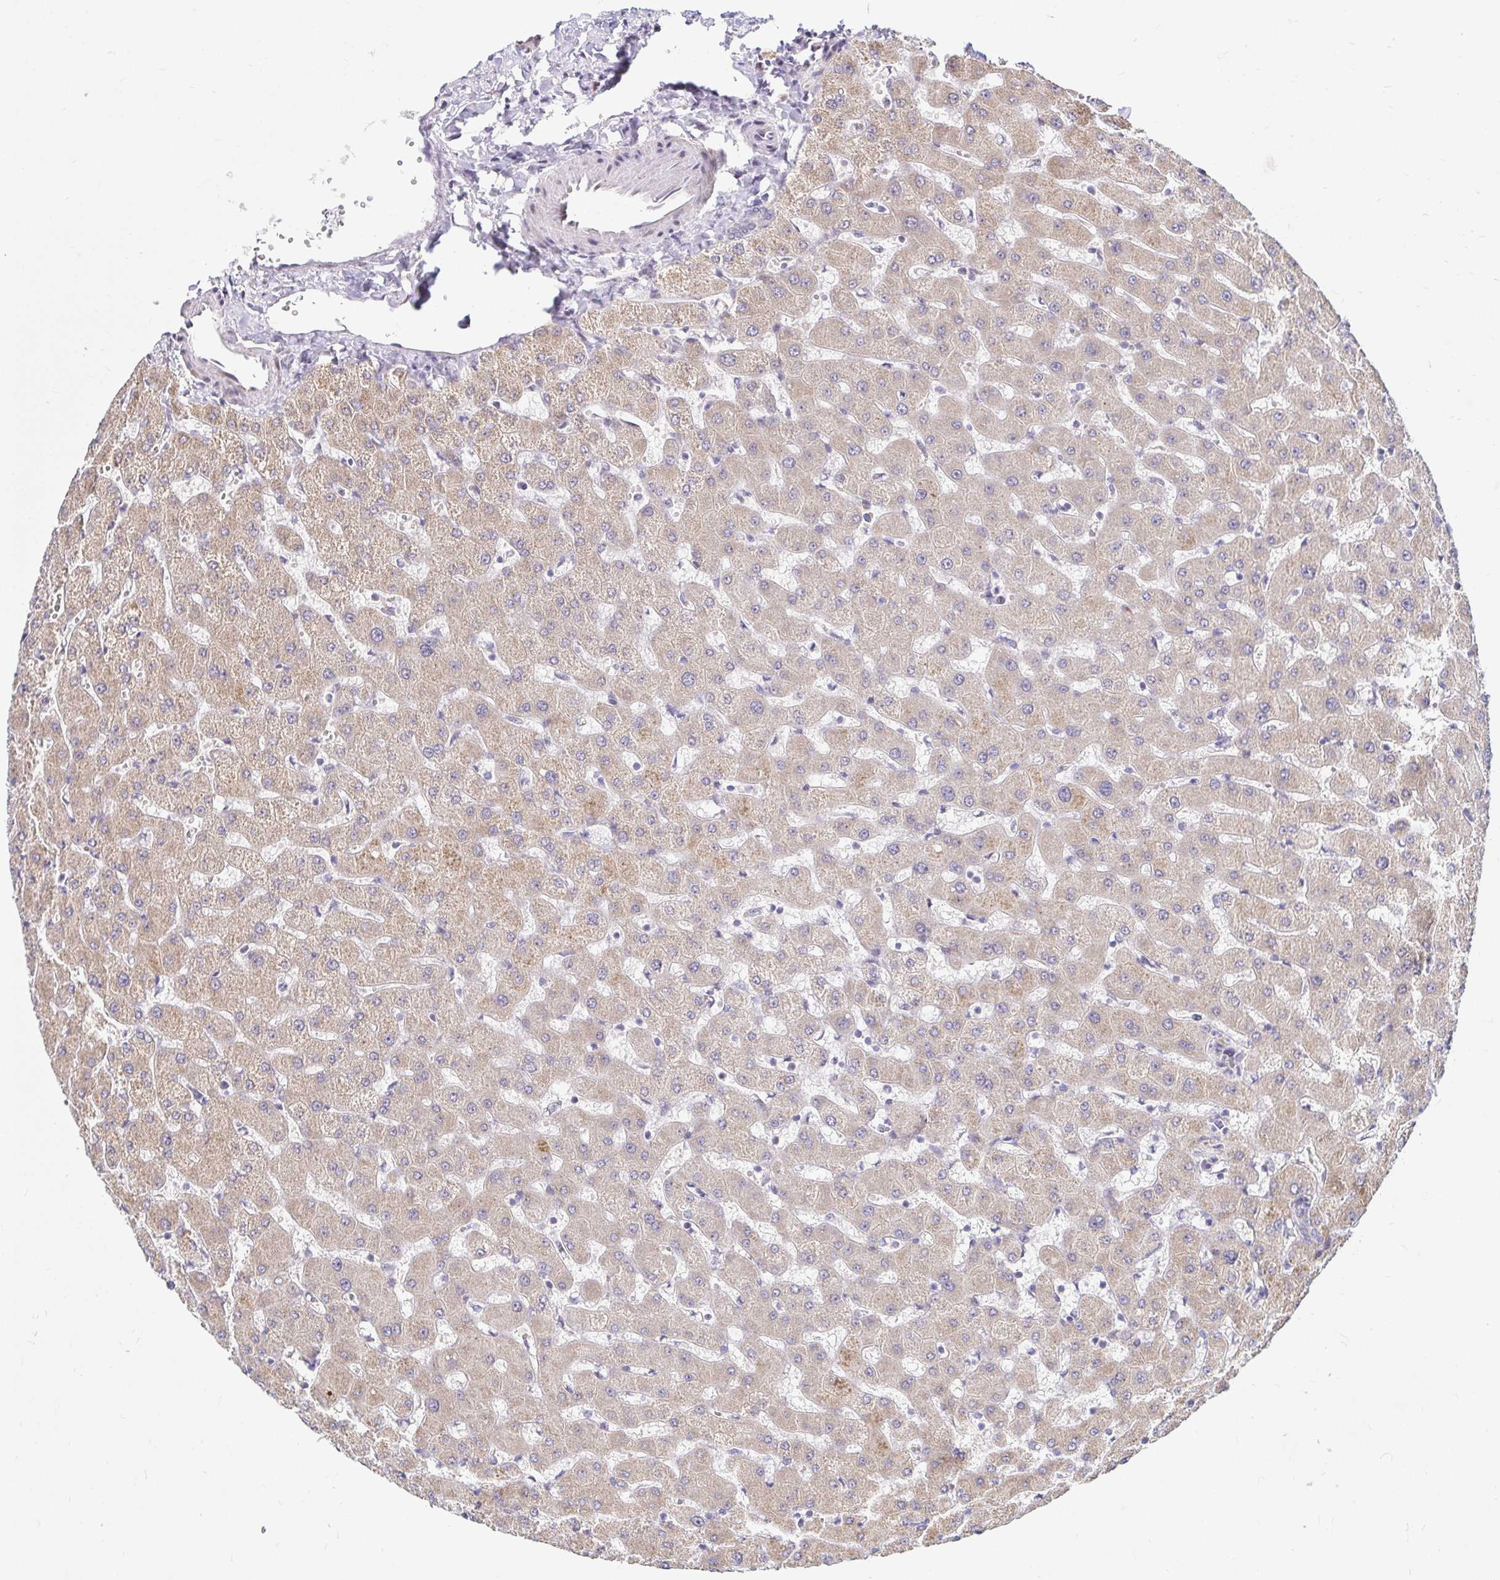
{"staining": {"intensity": "negative", "quantity": "none", "location": "none"}, "tissue": "liver", "cell_type": "Cholangiocytes", "image_type": "normal", "snomed": [{"axis": "morphology", "description": "Normal tissue, NOS"}, {"axis": "topography", "description": "Liver"}], "caption": "DAB immunohistochemical staining of unremarkable liver demonstrates no significant expression in cholangiocytes.", "gene": "TIMM50", "patient": {"sex": "female", "age": 63}}